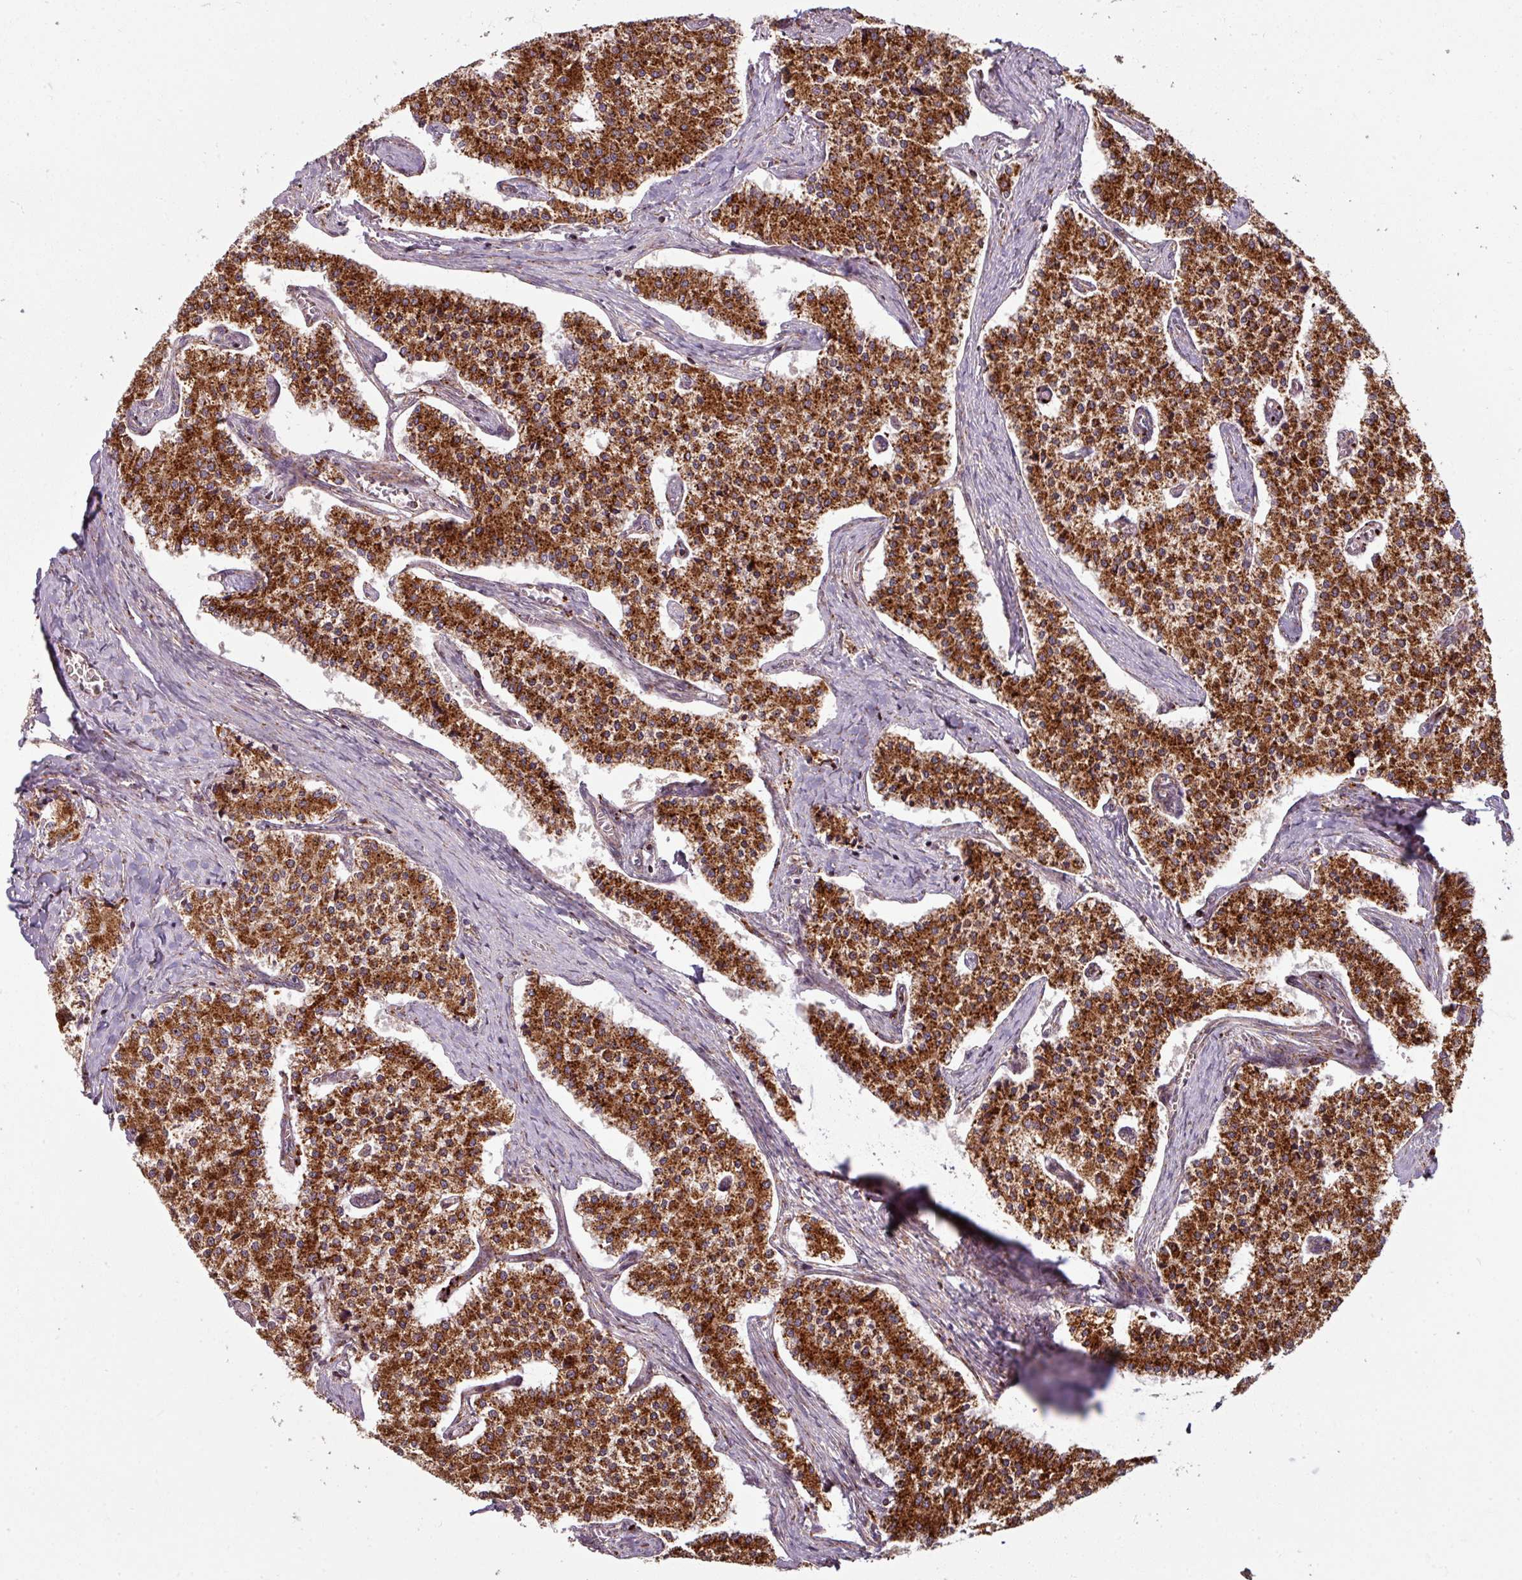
{"staining": {"intensity": "strong", "quantity": ">75%", "location": "cytoplasmic/membranous"}, "tissue": "carcinoid", "cell_type": "Tumor cells", "image_type": "cancer", "snomed": [{"axis": "morphology", "description": "Carcinoid, malignant, NOS"}, {"axis": "topography", "description": "Colon"}], "caption": "Protein staining exhibits strong cytoplasmic/membranous expression in approximately >75% of tumor cells in carcinoid.", "gene": "MAGT1", "patient": {"sex": "female", "age": 52}}